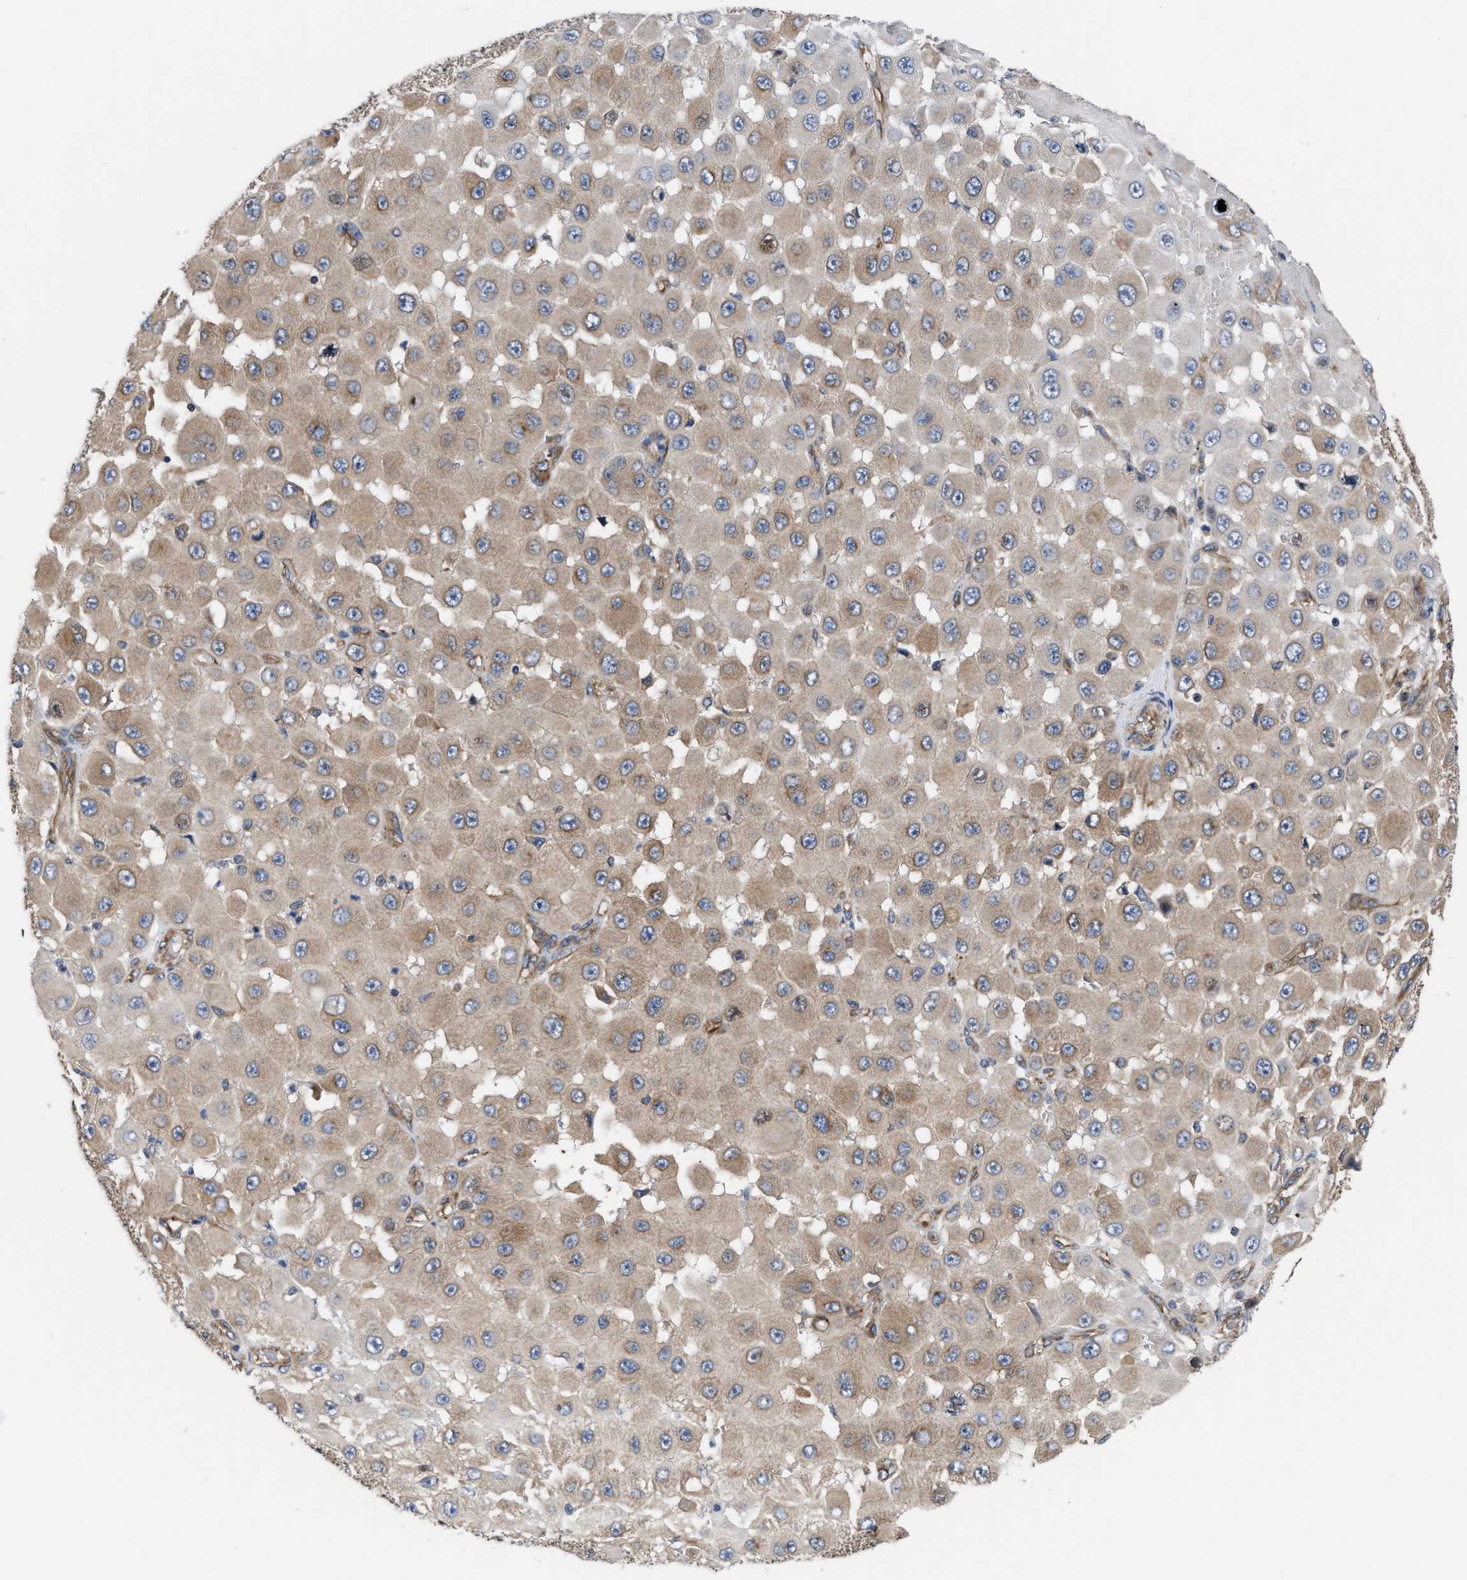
{"staining": {"intensity": "moderate", "quantity": ">75%", "location": "cytoplasmic/membranous"}, "tissue": "melanoma", "cell_type": "Tumor cells", "image_type": "cancer", "snomed": [{"axis": "morphology", "description": "Malignant melanoma, NOS"}, {"axis": "topography", "description": "Skin"}], "caption": "Immunohistochemical staining of melanoma reveals medium levels of moderate cytoplasmic/membranous protein staining in about >75% of tumor cells. Using DAB (3,3'-diaminobenzidine) (brown) and hematoxylin (blue) stains, captured at high magnification using brightfield microscopy.", "gene": "LAPTM4B", "patient": {"sex": "female", "age": 81}}